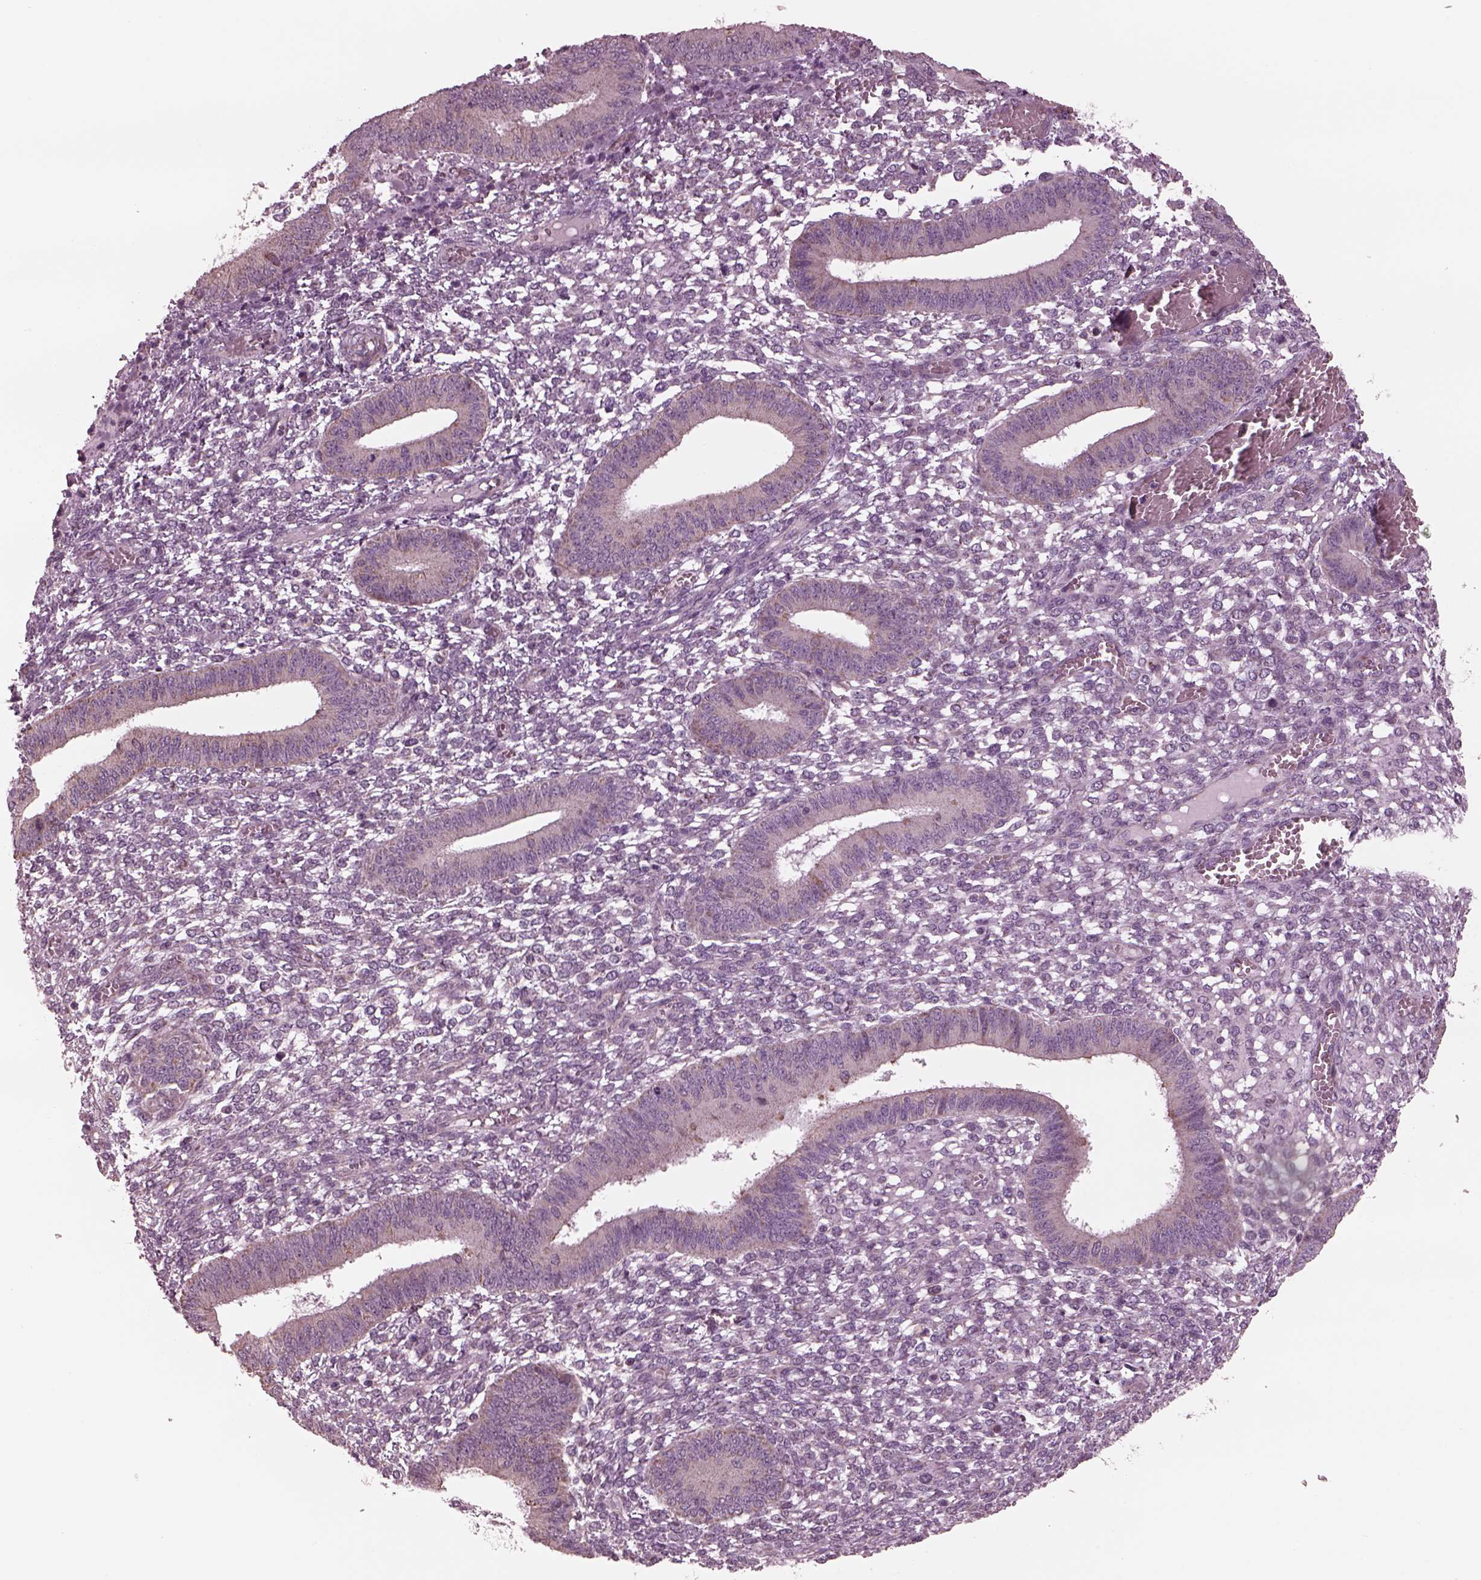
{"staining": {"intensity": "negative", "quantity": "none", "location": "none"}, "tissue": "endometrium", "cell_type": "Cells in endometrial stroma", "image_type": "normal", "snomed": [{"axis": "morphology", "description": "Normal tissue, NOS"}, {"axis": "topography", "description": "Endometrium"}], "caption": "DAB immunohistochemical staining of benign endometrium shows no significant expression in cells in endometrial stroma.", "gene": "CELSR3", "patient": {"sex": "female", "age": 42}}